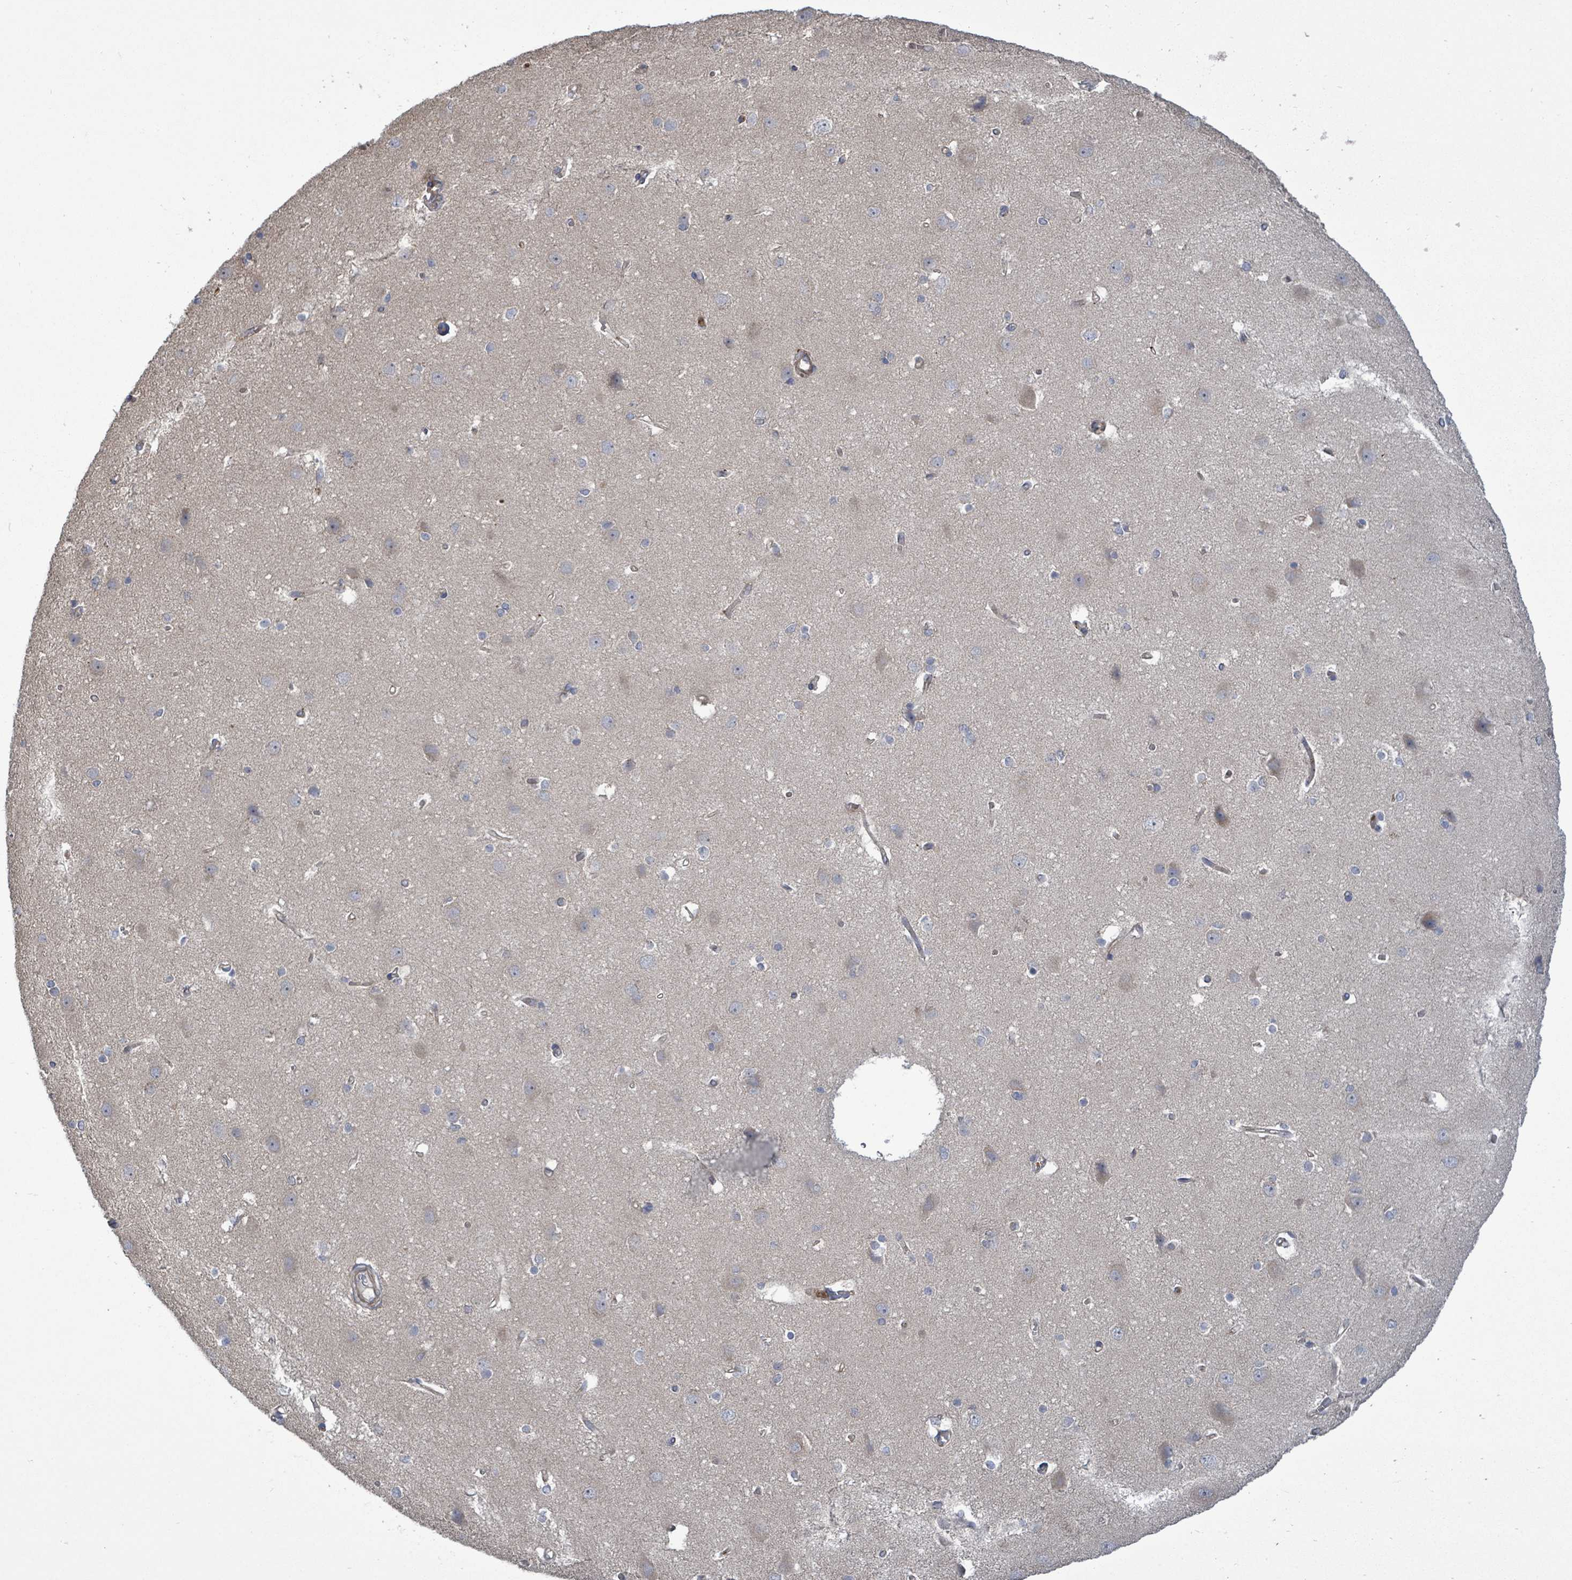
{"staining": {"intensity": "moderate", "quantity": "25%-75%", "location": "cytoplasmic/membranous"}, "tissue": "cerebral cortex", "cell_type": "Endothelial cells", "image_type": "normal", "snomed": [{"axis": "morphology", "description": "Normal tissue, NOS"}, {"axis": "topography", "description": "Cerebral cortex"}], "caption": "The photomicrograph exhibits staining of unremarkable cerebral cortex, revealing moderate cytoplasmic/membranous protein positivity (brown color) within endothelial cells. (DAB IHC with brightfield microscopy, high magnification).", "gene": "SAR1A", "patient": {"sex": "male", "age": 37}}